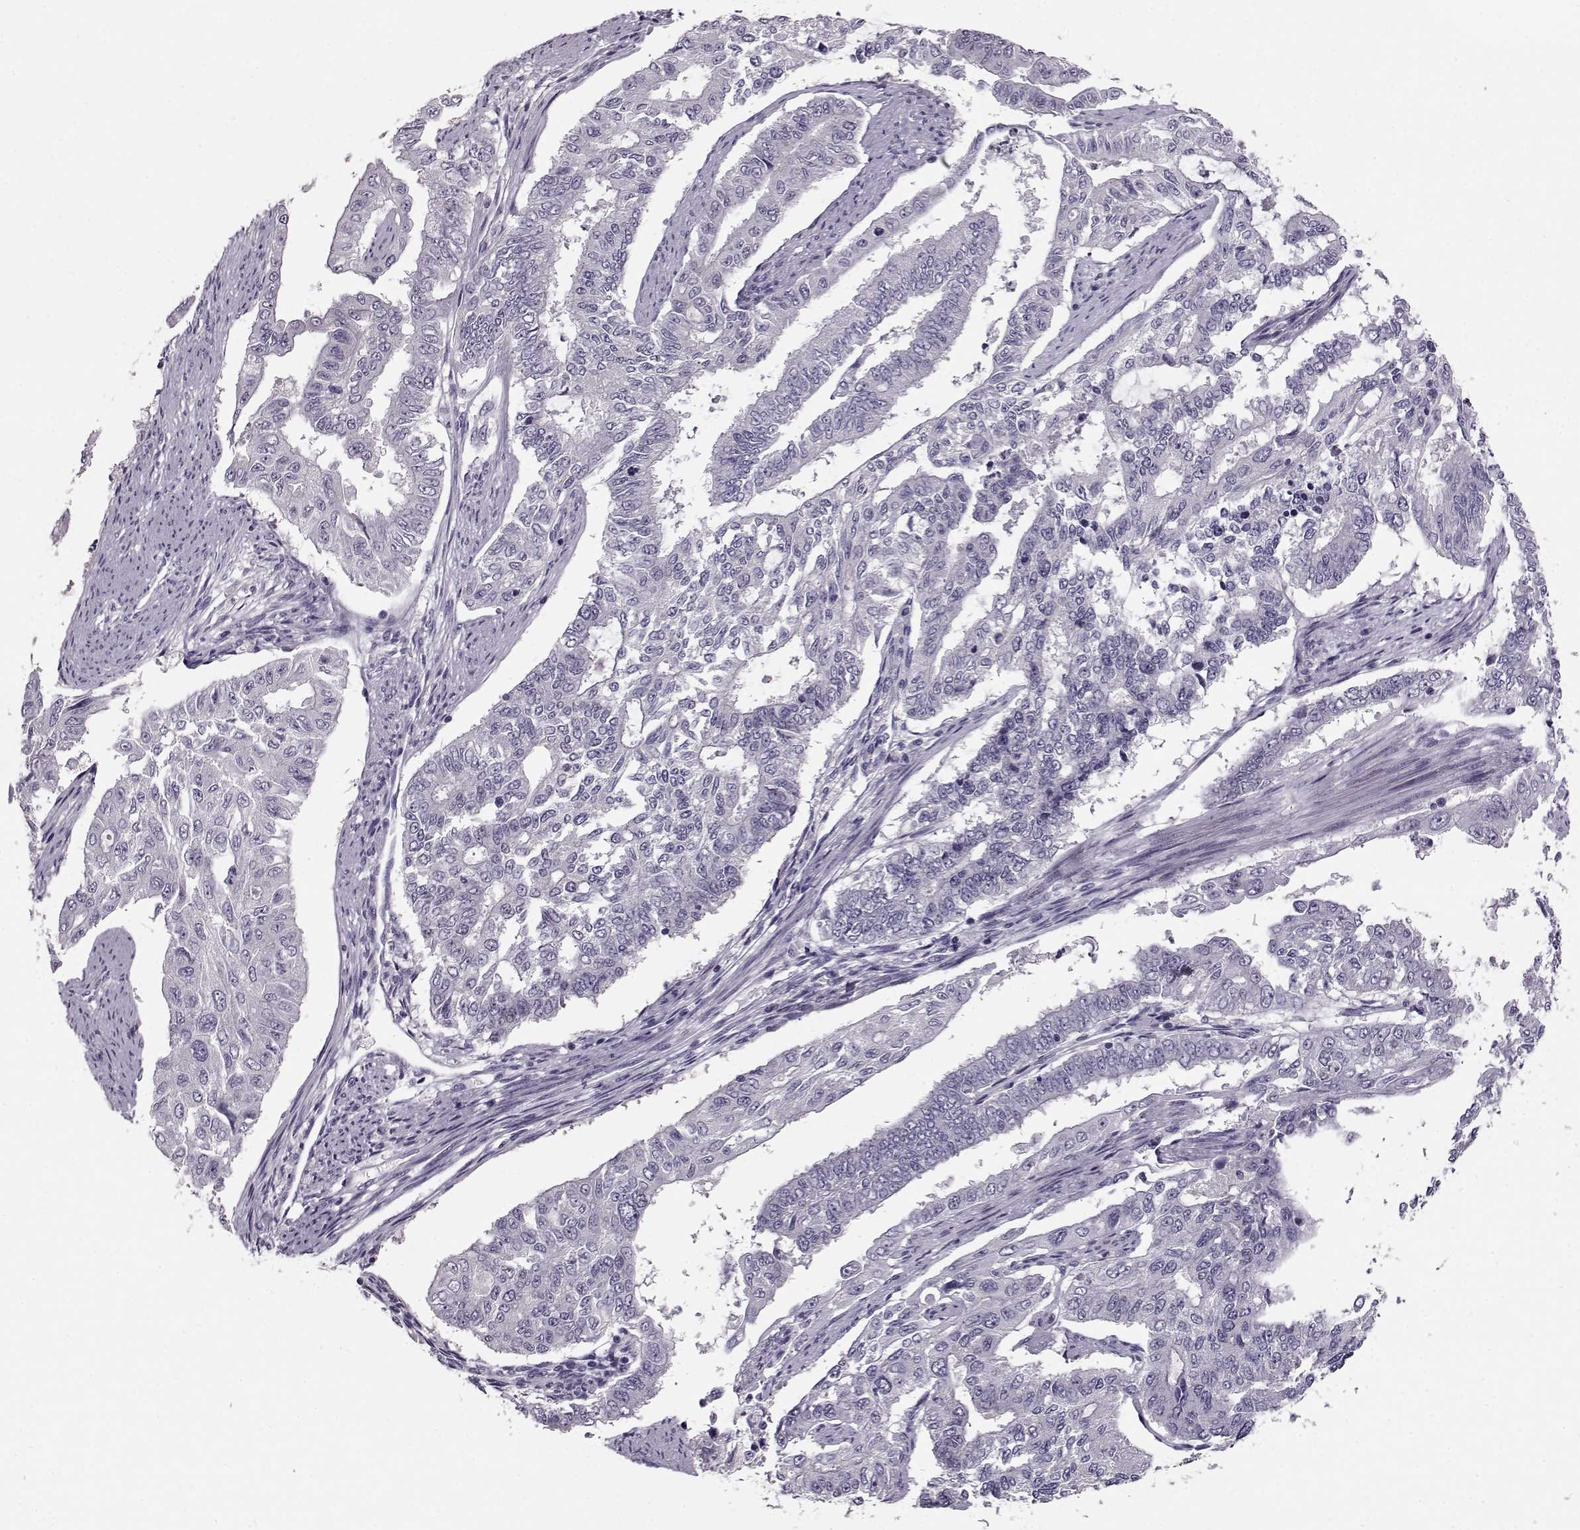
{"staining": {"intensity": "negative", "quantity": "none", "location": "none"}, "tissue": "endometrial cancer", "cell_type": "Tumor cells", "image_type": "cancer", "snomed": [{"axis": "morphology", "description": "Adenocarcinoma, NOS"}, {"axis": "topography", "description": "Uterus"}], "caption": "Endometrial cancer (adenocarcinoma) was stained to show a protein in brown. There is no significant positivity in tumor cells. The staining was performed using DAB to visualize the protein expression in brown, while the nuclei were stained in blue with hematoxylin (Magnification: 20x).", "gene": "RP1L1", "patient": {"sex": "female", "age": 59}}